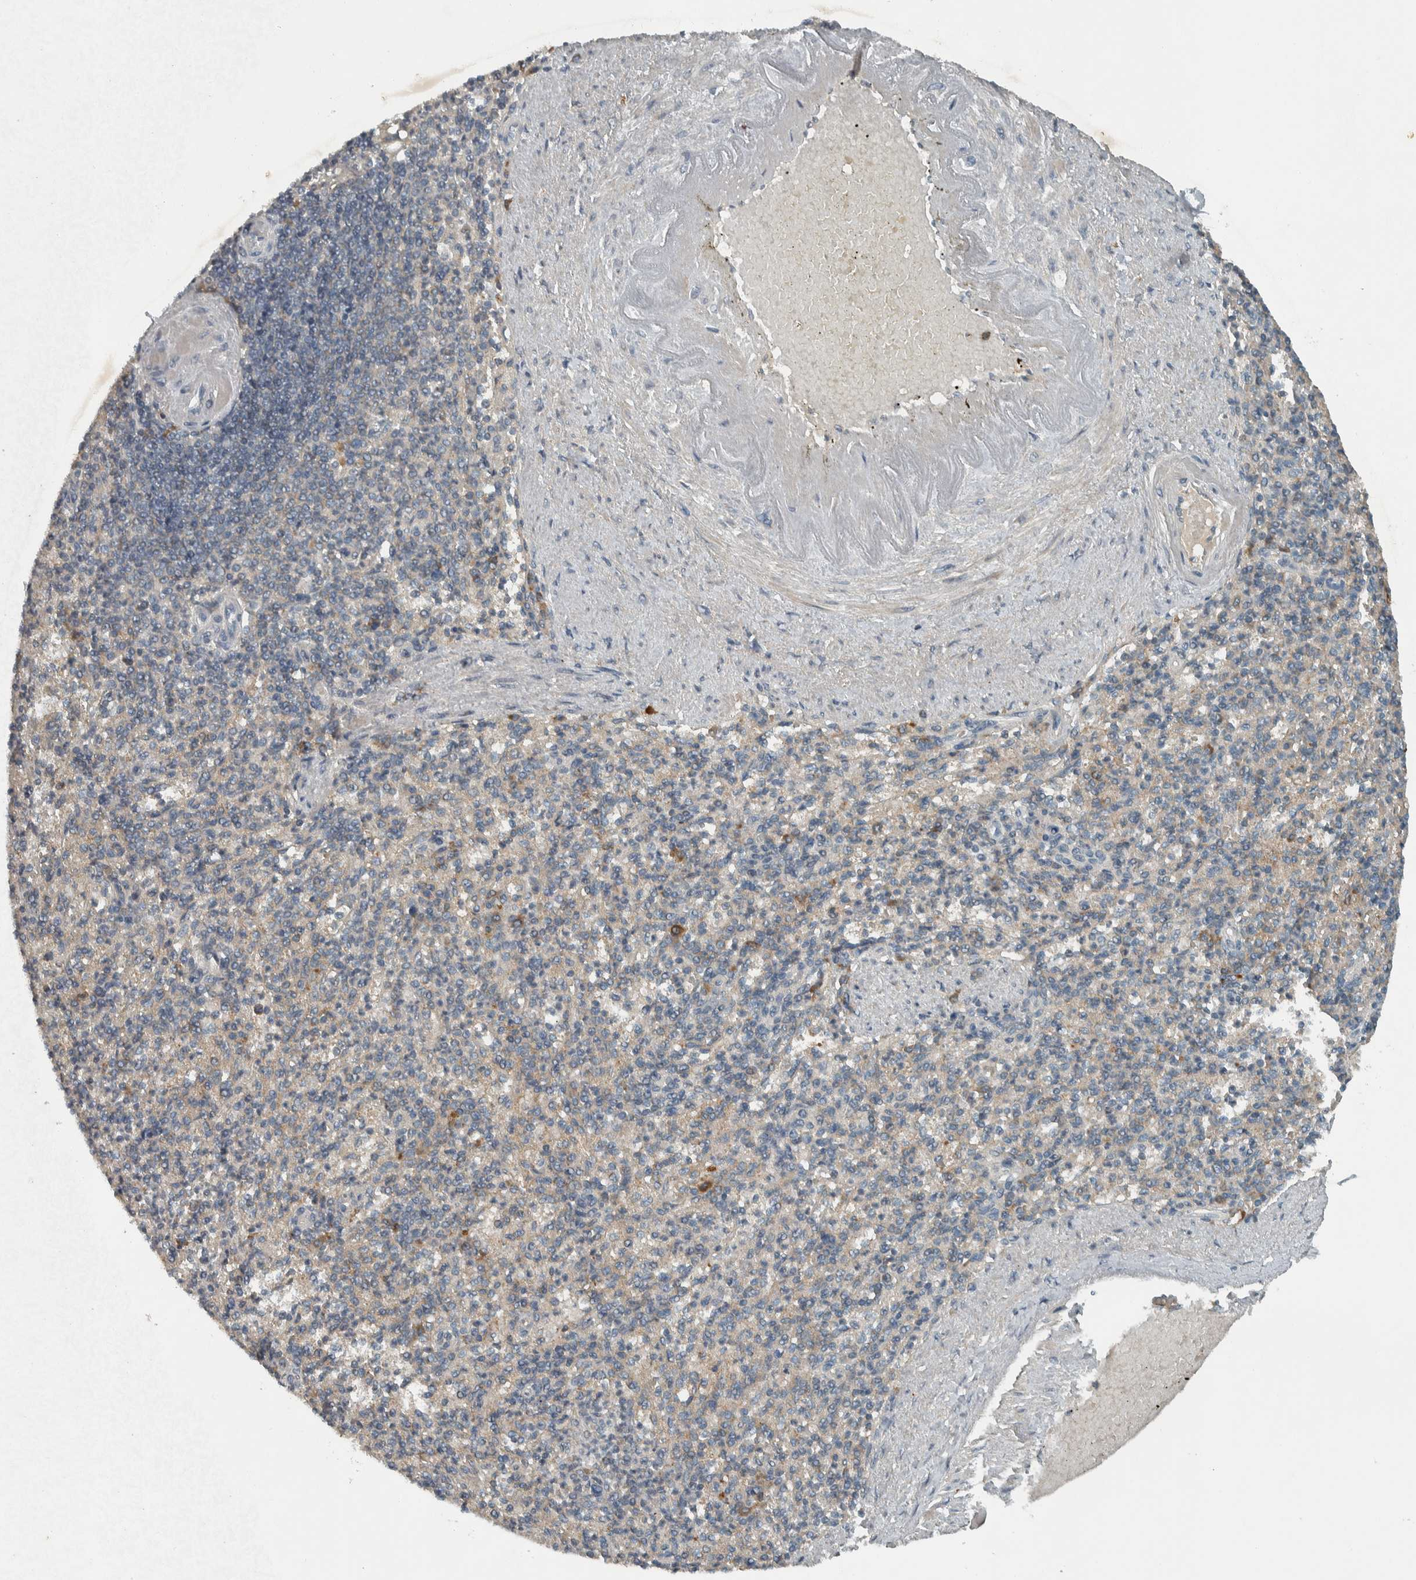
{"staining": {"intensity": "weak", "quantity": "25%-75%", "location": "cytoplasmic/membranous"}, "tissue": "spleen", "cell_type": "Cells in red pulp", "image_type": "normal", "snomed": [{"axis": "morphology", "description": "Normal tissue, NOS"}, {"axis": "topography", "description": "Spleen"}], "caption": "The histopathology image displays immunohistochemical staining of normal spleen. There is weak cytoplasmic/membranous positivity is identified in approximately 25%-75% of cells in red pulp.", "gene": "CLCN2", "patient": {"sex": "female", "age": 74}}